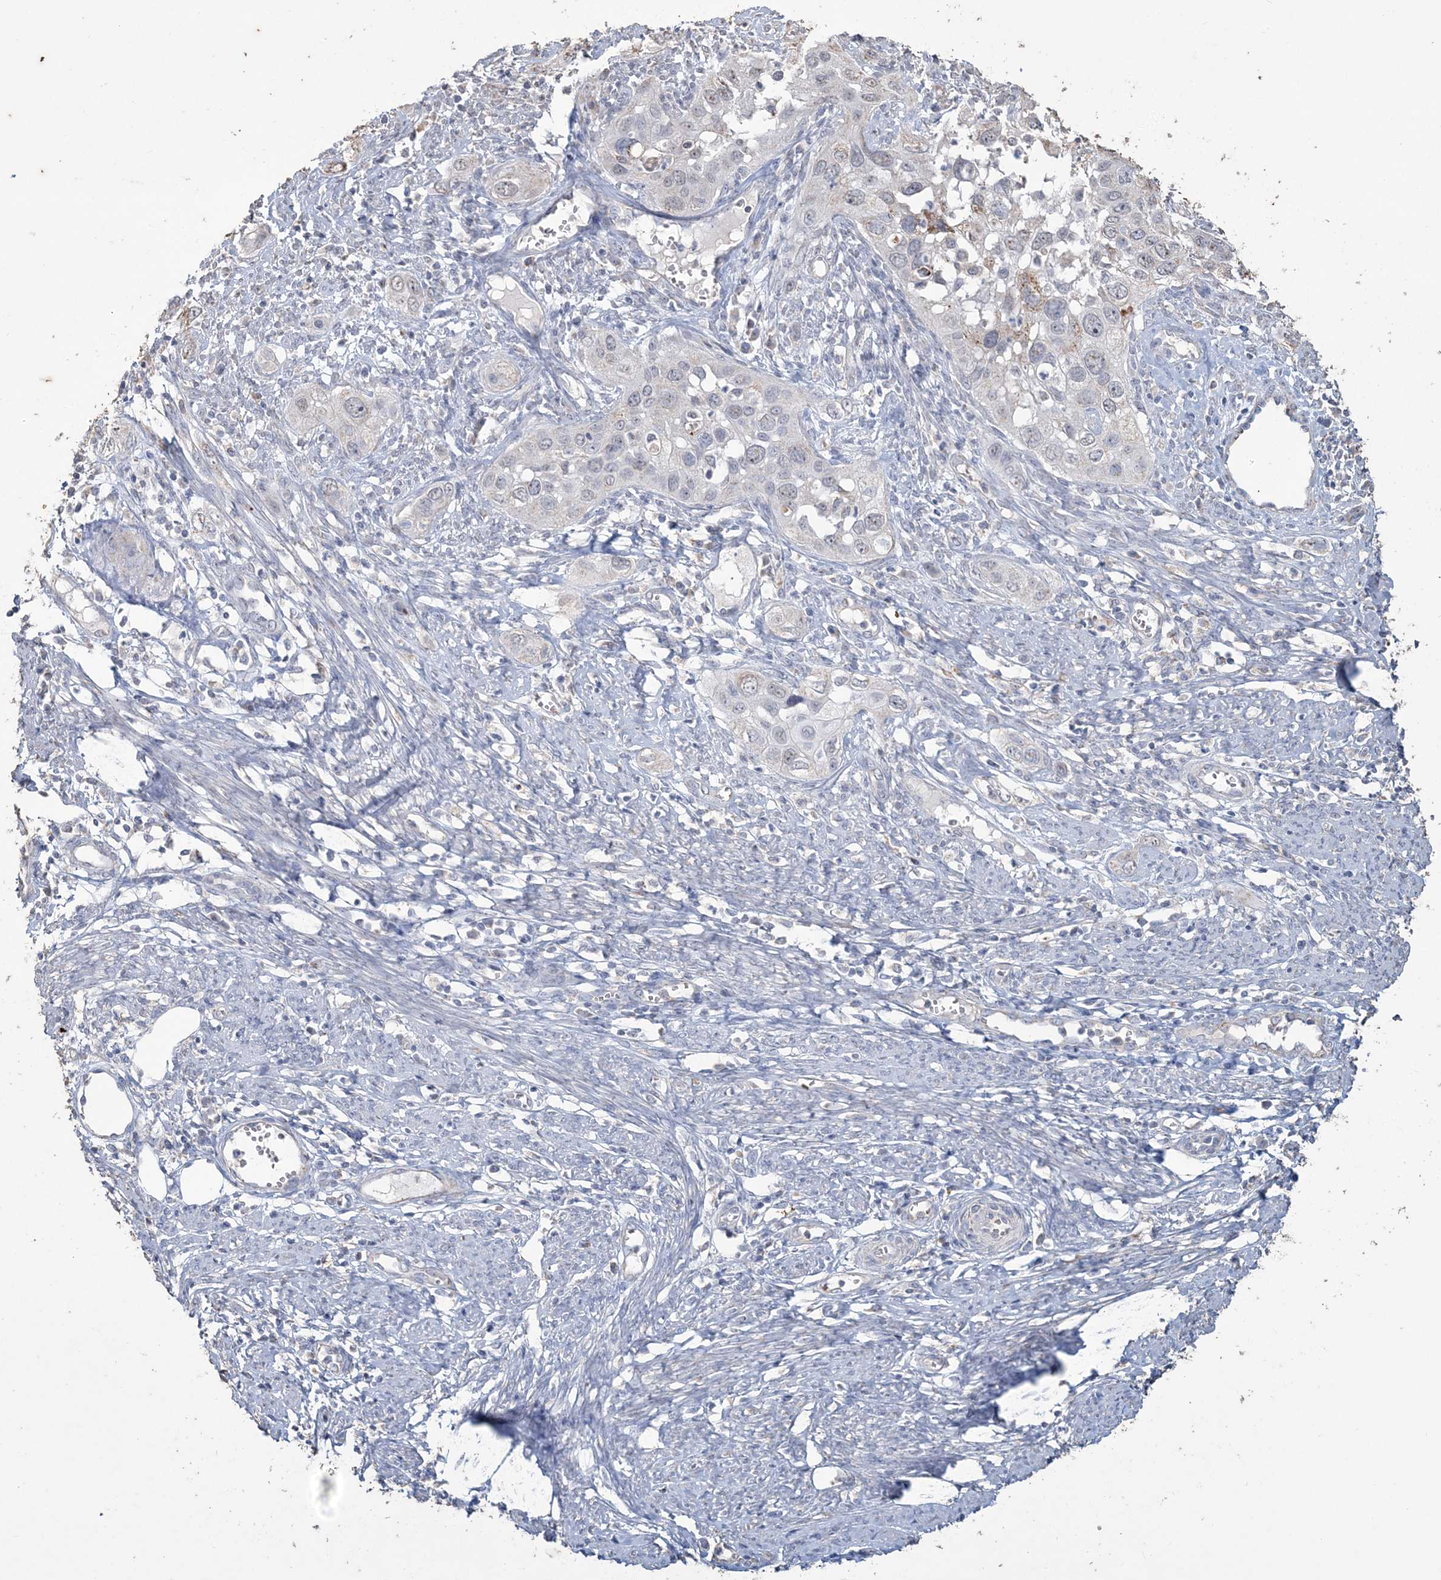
{"staining": {"intensity": "weak", "quantity": "<25%", "location": "cytoplasmic/membranous"}, "tissue": "cervical cancer", "cell_type": "Tumor cells", "image_type": "cancer", "snomed": [{"axis": "morphology", "description": "Squamous cell carcinoma, NOS"}, {"axis": "topography", "description": "Cervix"}], "caption": "The histopathology image reveals no significant staining in tumor cells of squamous cell carcinoma (cervical). The staining is performed using DAB (3,3'-diaminobenzidine) brown chromogen with nuclei counter-stained in using hematoxylin.", "gene": "SFMBT2", "patient": {"sex": "female", "age": 34}}